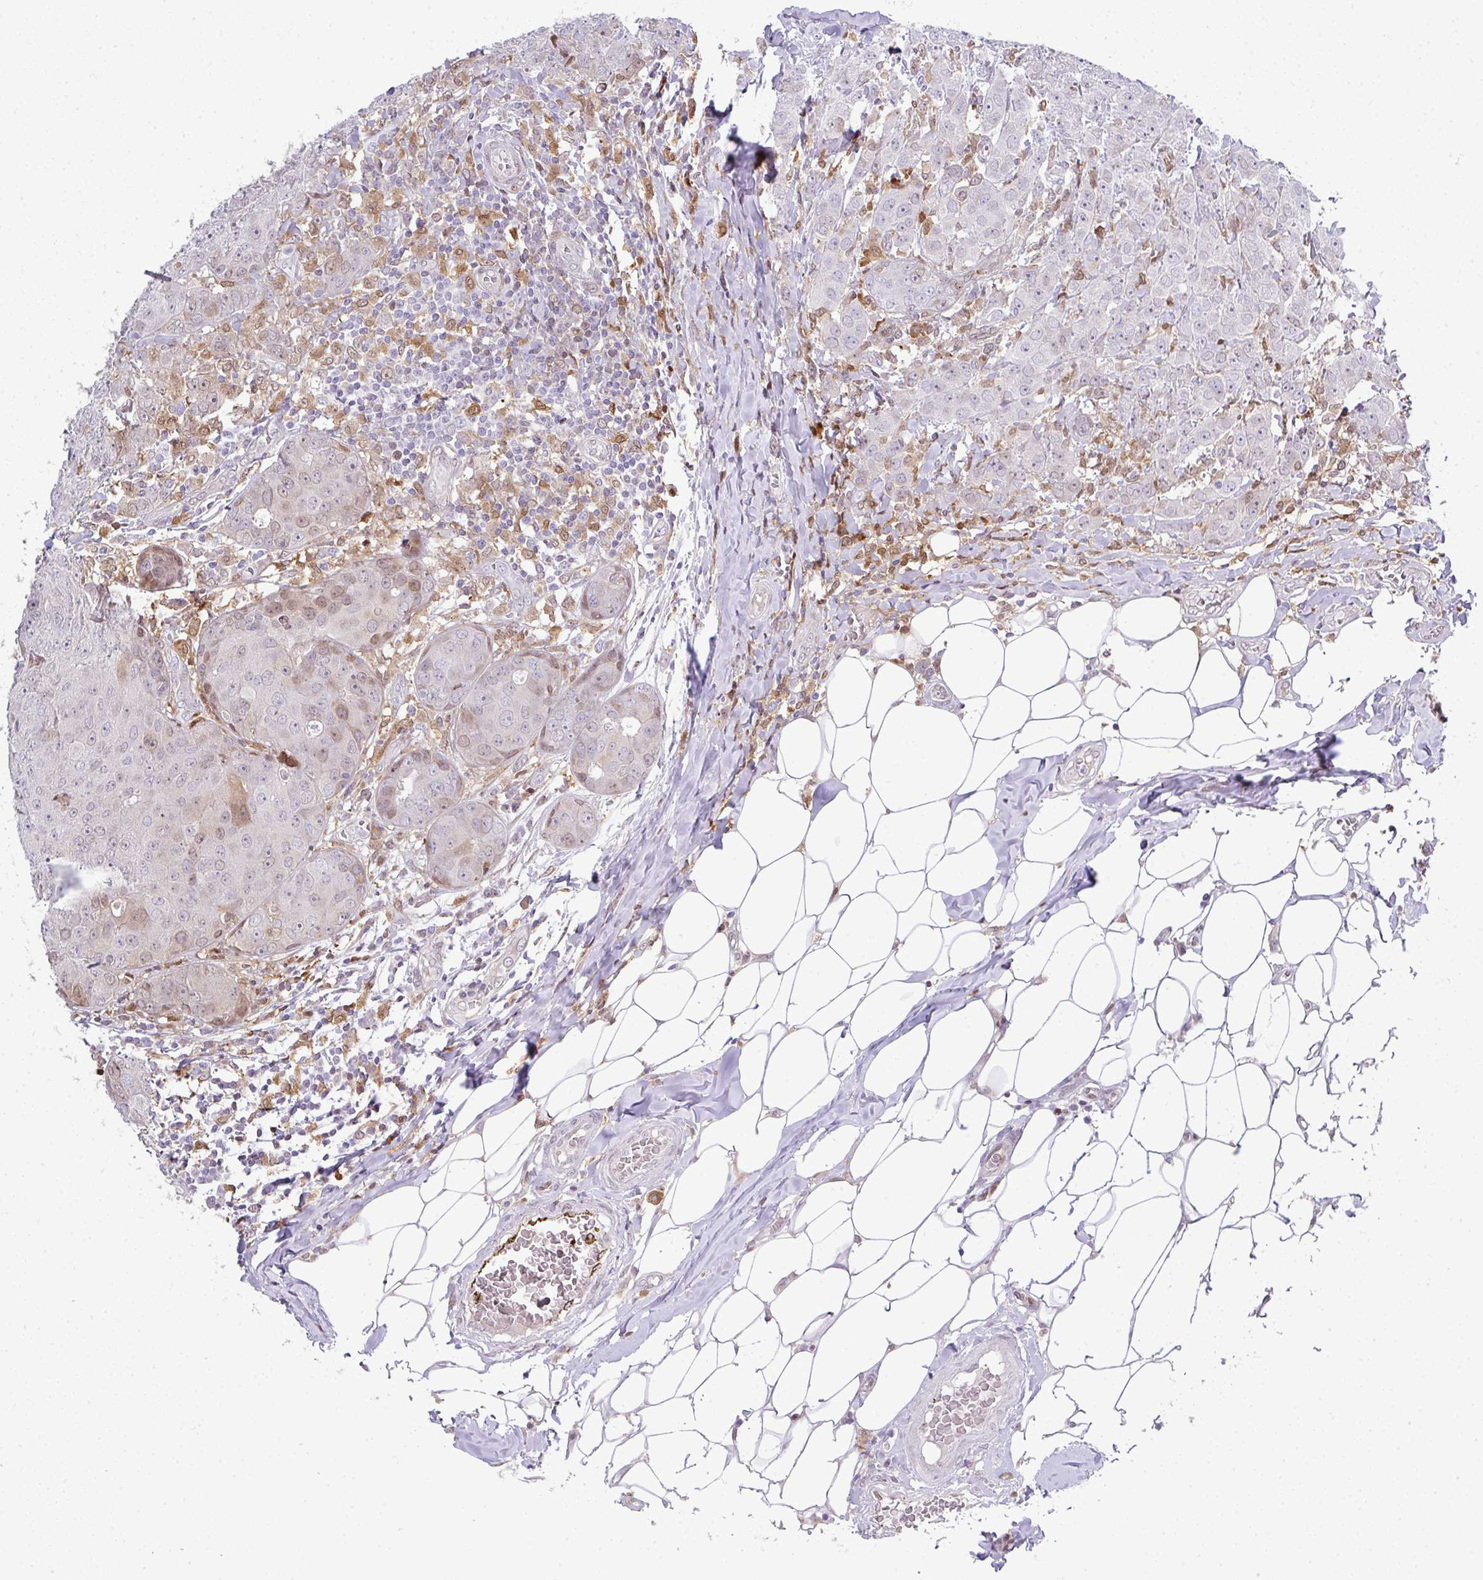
{"staining": {"intensity": "weak", "quantity": "<25%", "location": "nuclear"}, "tissue": "breast cancer", "cell_type": "Tumor cells", "image_type": "cancer", "snomed": [{"axis": "morphology", "description": "Duct carcinoma"}, {"axis": "topography", "description": "Breast"}], "caption": "Image shows no protein expression in tumor cells of breast cancer (infiltrating ductal carcinoma) tissue.", "gene": "PLK1", "patient": {"sex": "female", "age": 43}}